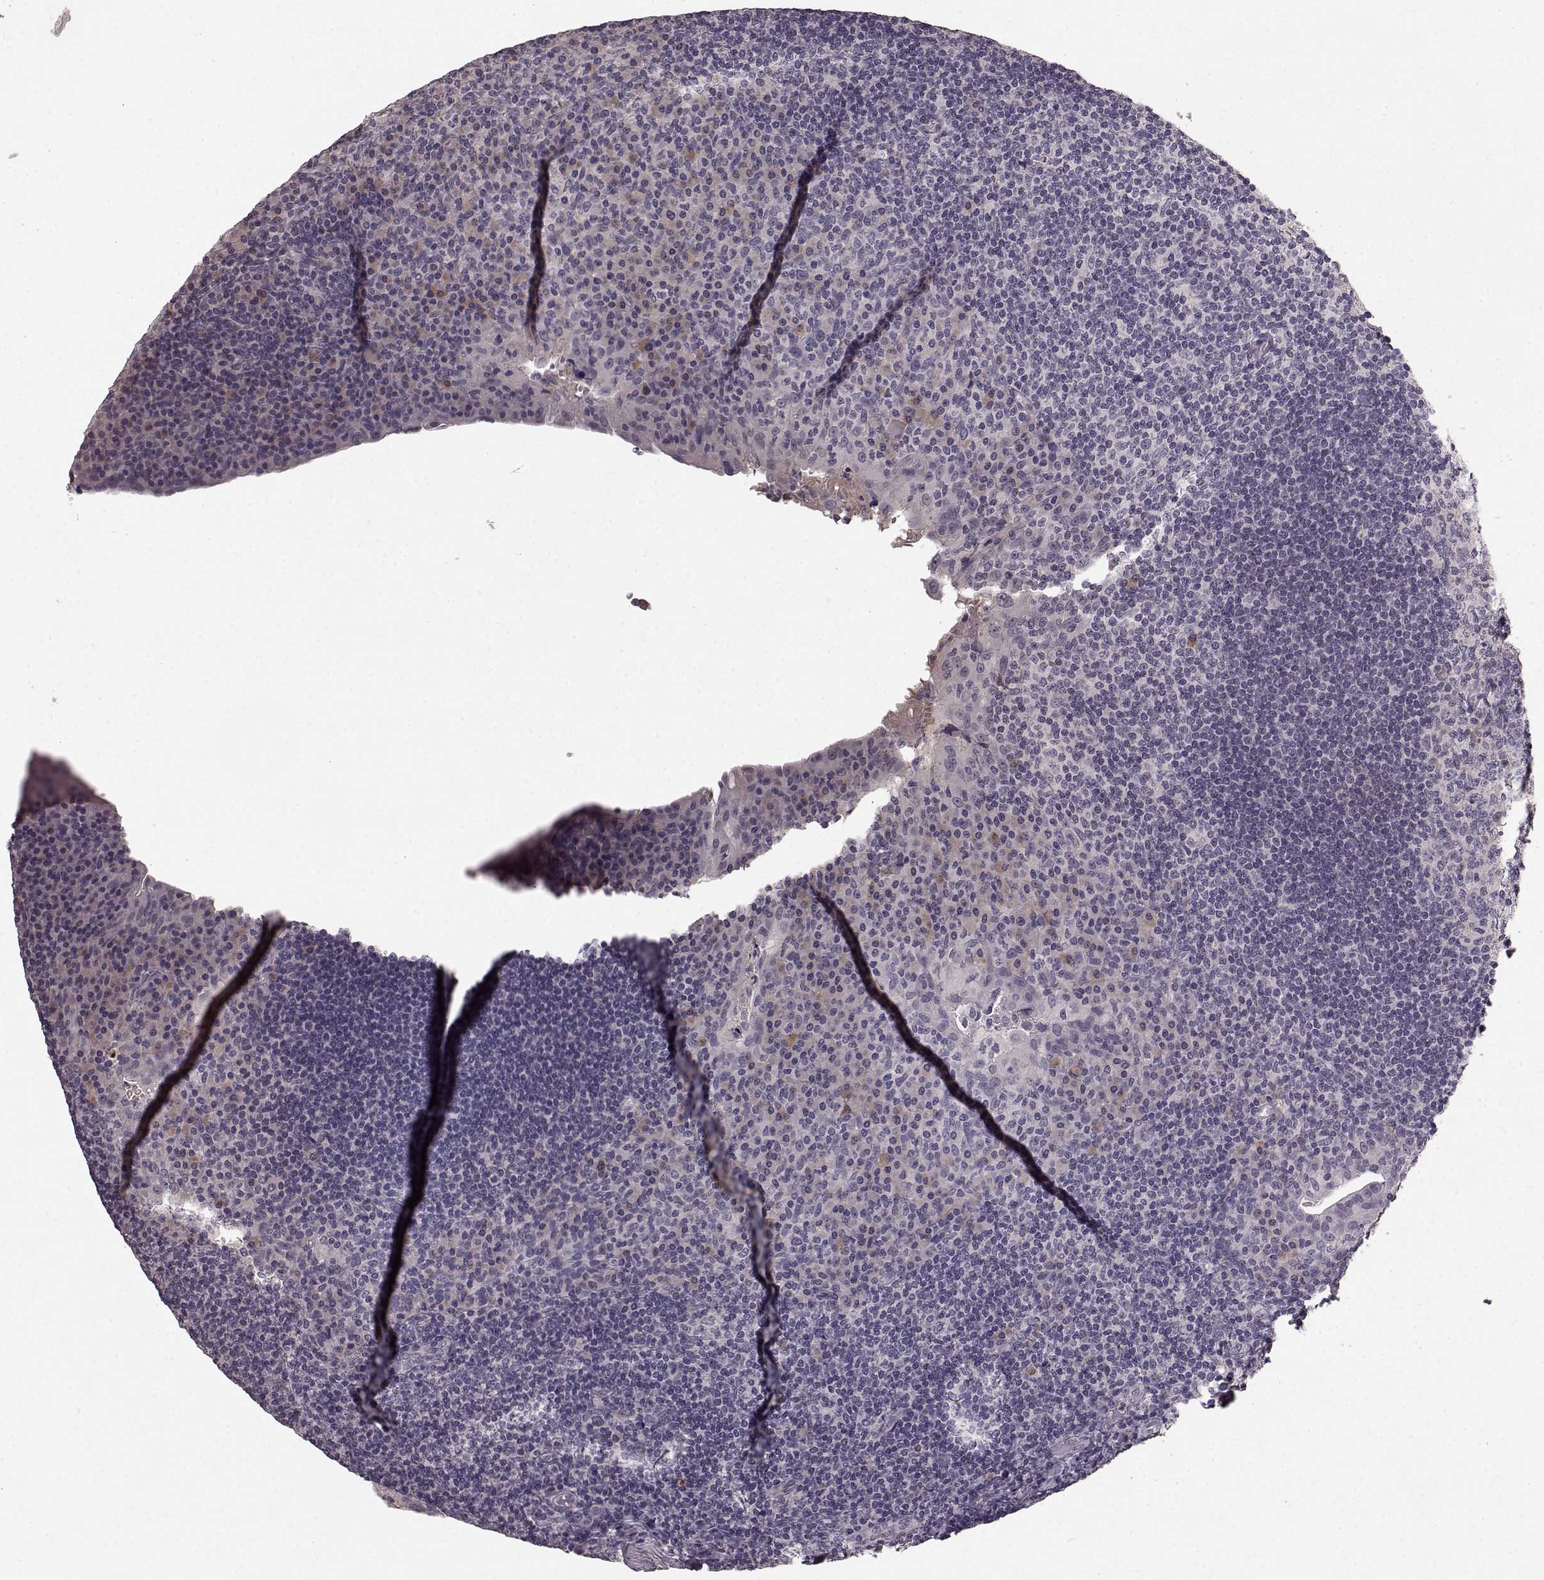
{"staining": {"intensity": "moderate", "quantity": "<25%", "location": "cytoplasmic/membranous"}, "tissue": "tonsil", "cell_type": "Germinal center cells", "image_type": "normal", "snomed": [{"axis": "morphology", "description": "Normal tissue, NOS"}, {"axis": "topography", "description": "Tonsil"}], "caption": "DAB immunohistochemical staining of benign tonsil displays moderate cytoplasmic/membranous protein staining in about <25% of germinal center cells. Immunohistochemistry (ihc) stains the protein of interest in brown and the nuclei are stained blue.", "gene": "SLC22A18", "patient": {"sex": "male", "age": 17}}